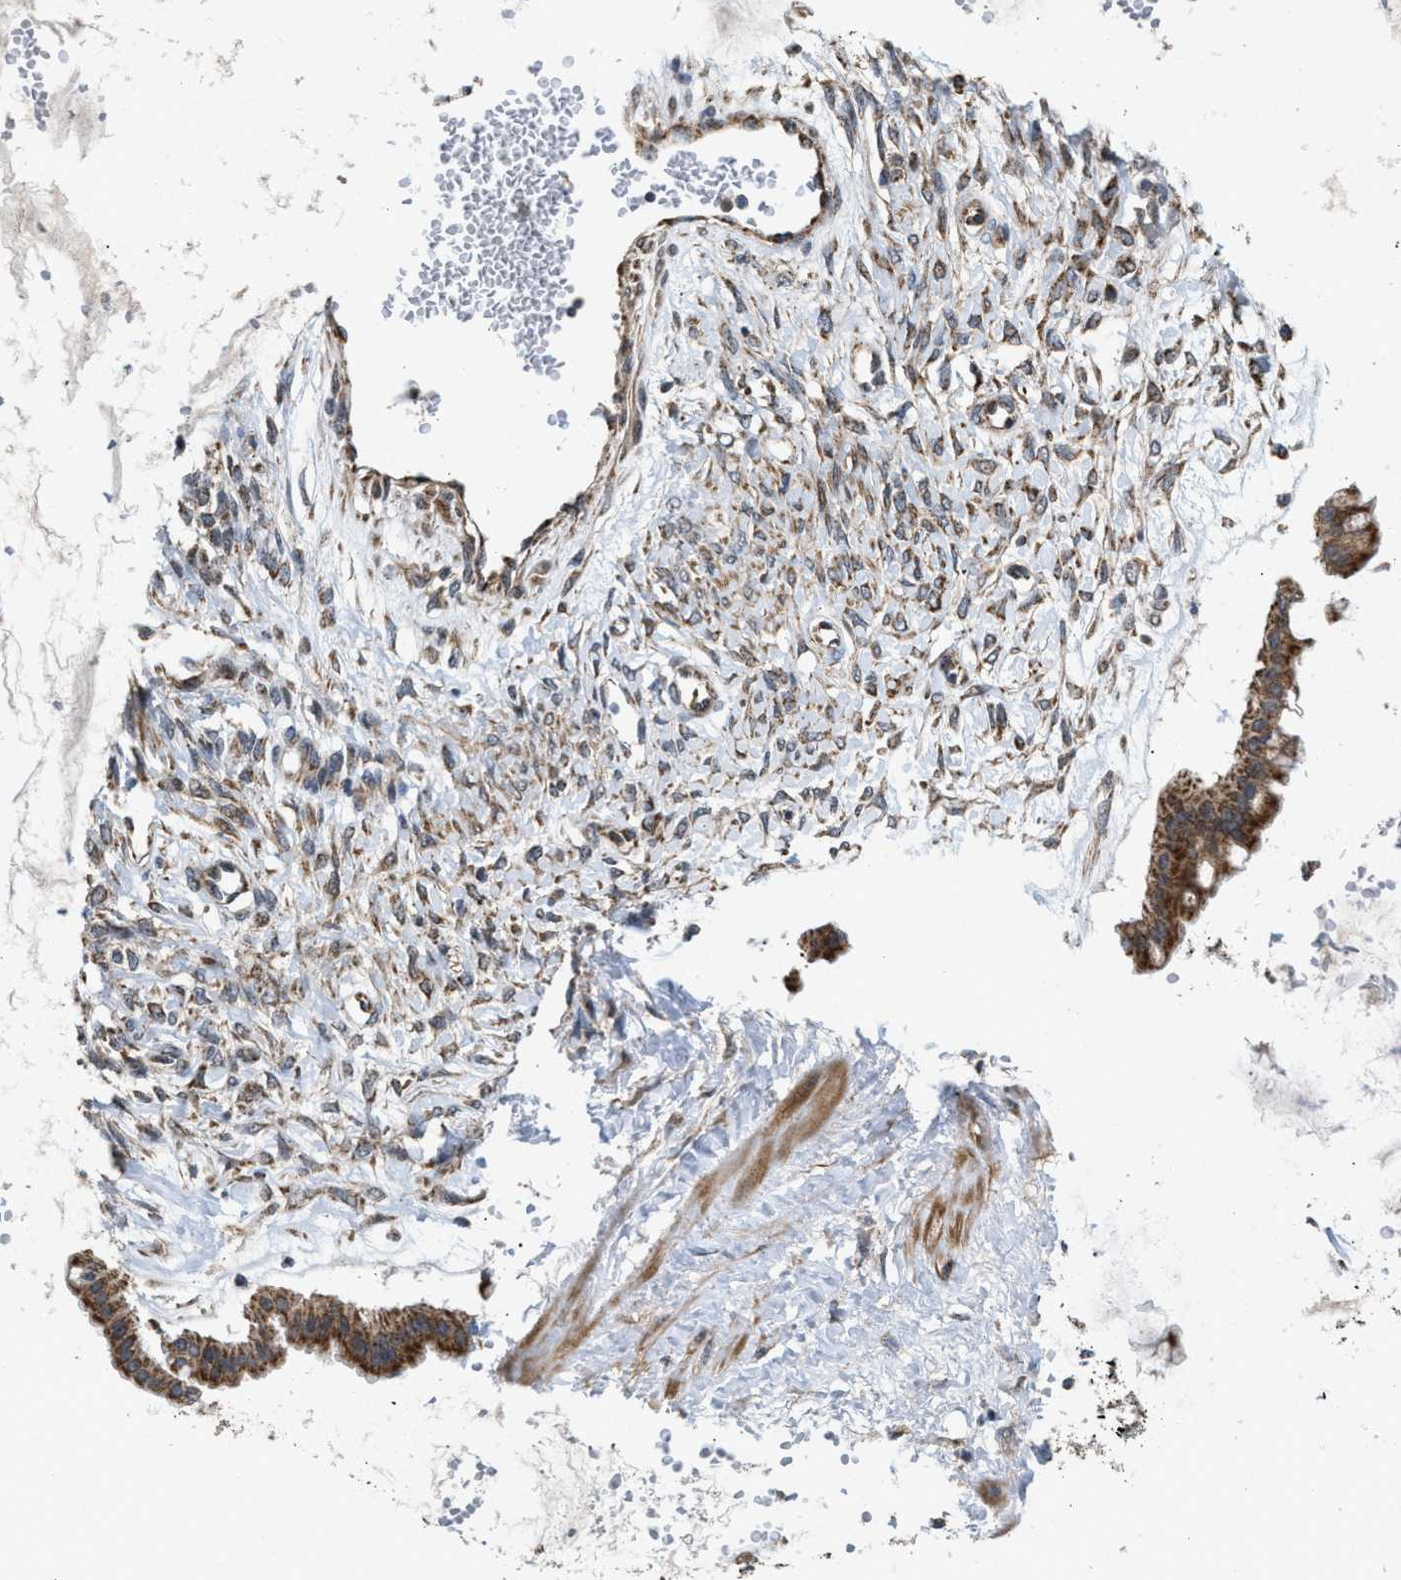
{"staining": {"intensity": "moderate", "quantity": ">75%", "location": "cytoplasmic/membranous"}, "tissue": "ovarian cancer", "cell_type": "Tumor cells", "image_type": "cancer", "snomed": [{"axis": "morphology", "description": "Cystadenocarcinoma, mucinous, NOS"}, {"axis": "topography", "description": "Ovary"}], "caption": "A medium amount of moderate cytoplasmic/membranous positivity is identified in approximately >75% of tumor cells in ovarian cancer tissue.", "gene": "TACO1", "patient": {"sex": "female", "age": 73}}